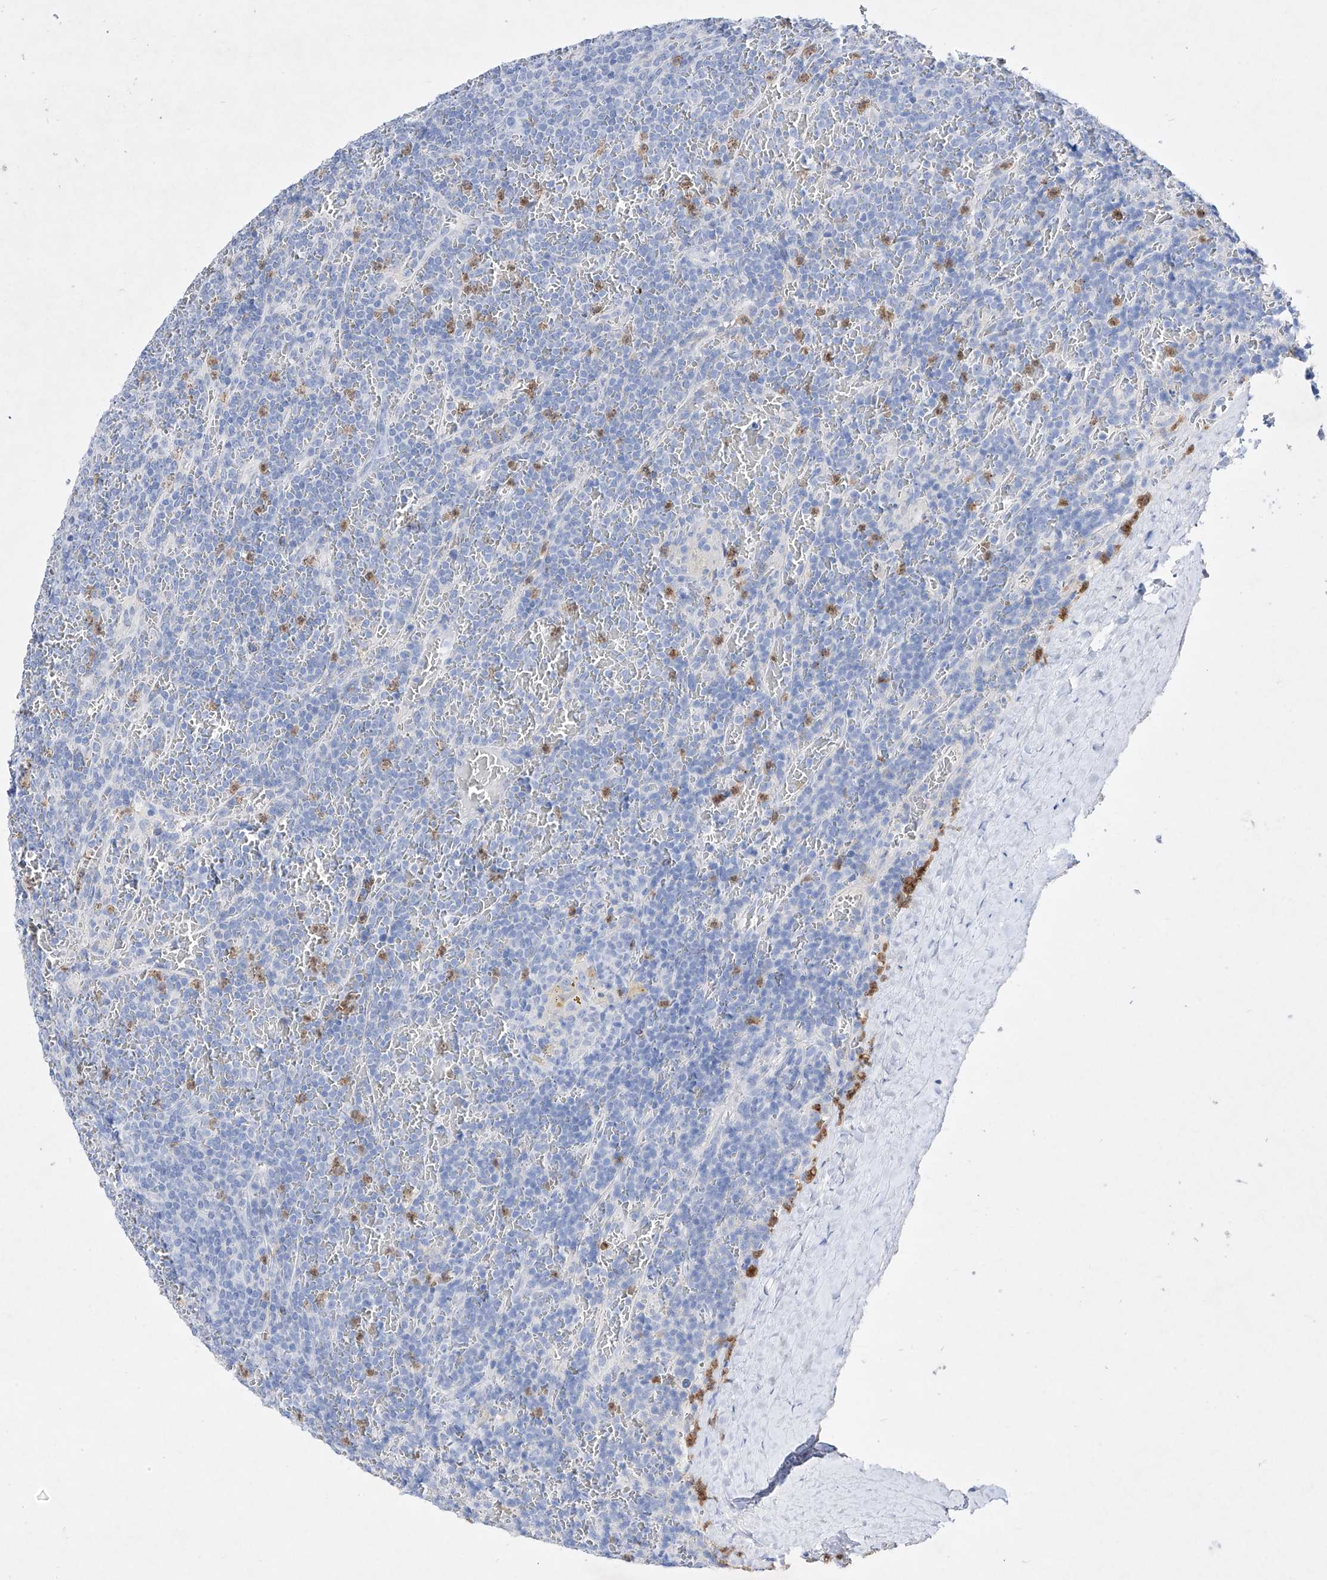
{"staining": {"intensity": "negative", "quantity": "none", "location": "none"}, "tissue": "lymphoma", "cell_type": "Tumor cells", "image_type": "cancer", "snomed": [{"axis": "morphology", "description": "Malignant lymphoma, non-Hodgkin's type, Low grade"}, {"axis": "topography", "description": "Spleen"}], "caption": "IHC micrograph of low-grade malignant lymphoma, non-Hodgkin's type stained for a protein (brown), which exhibits no positivity in tumor cells. (DAB immunohistochemistry with hematoxylin counter stain).", "gene": "TM7SF2", "patient": {"sex": "female", "age": 19}}